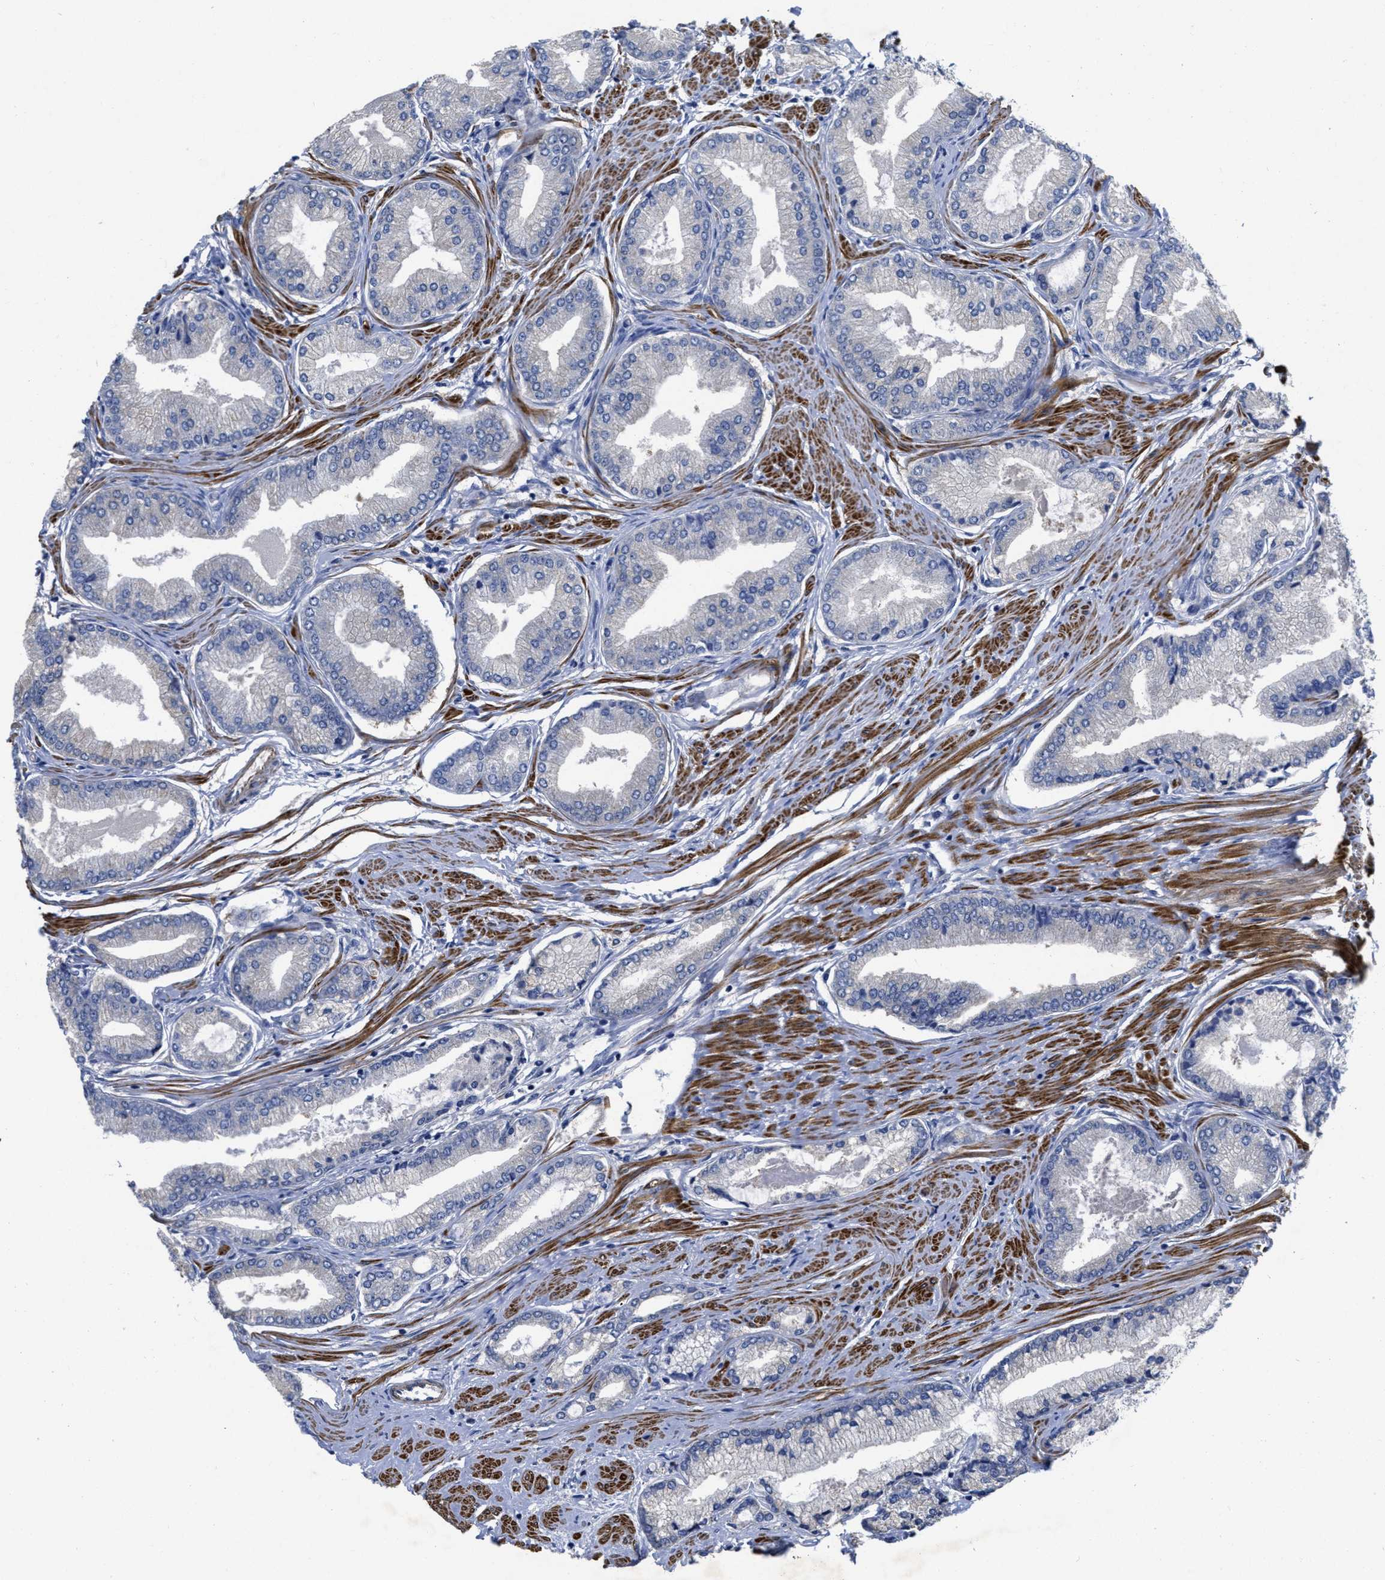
{"staining": {"intensity": "negative", "quantity": "none", "location": "none"}, "tissue": "prostate cancer", "cell_type": "Tumor cells", "image_type": "cancer", "snomed": [{"axis": "morphology", "description": "Adenocarcinoma, High grade"}, {"axis": "topography", "description": "Prostate"}], "caption": "A histopathology image of human prostate cancer (high-grade adenocarcinoma) is negative for staining in tumor cells.", "gene": "ARHGEF26", "patient": {"sex": "male", "age": 61}}